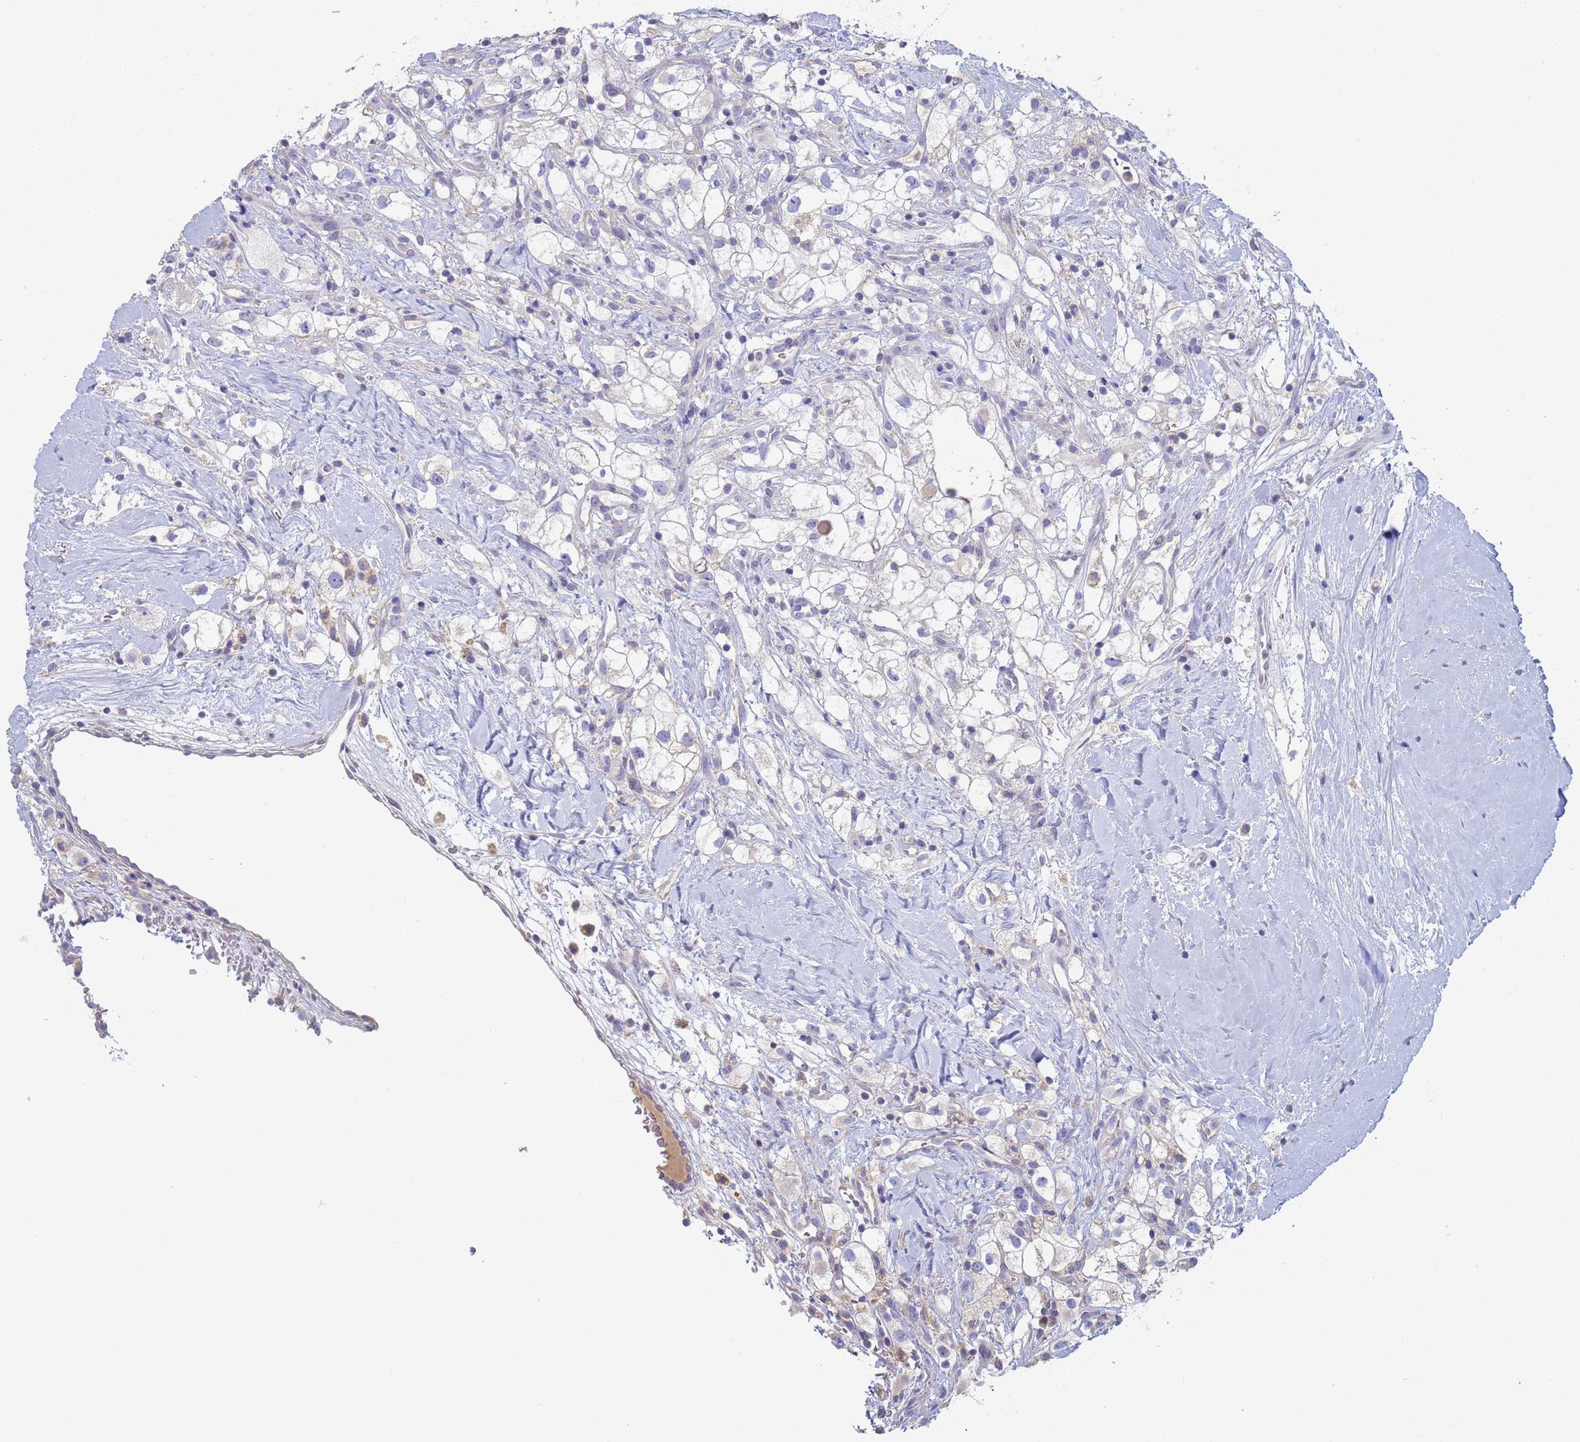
{"staining": {"intensity": "negative", "quantity": "none", "location": "none"}, "tissue": "renal cancer", "cell_type": "Tumor cells", "image_type": "cancer", "snomed": [{"axis": "morphology", "description": "Adenocarcinoma, NOS"}, {"axis": "topography", "description": "Kidney"}], "caption": "Immunohistochemistry micrograph of neoplastic tissue: human renal cancer (adenocarcinoma) stained with DAB (3,3'-diaminobenzidine) reveals no significant protein staining in tumor cells. (DAB (3,3'-diaminobenzidine) immunohistochemistry (IHC) visualized using brightfield microscopy, high magnification).", "gene": "CR1", "patient": {"sex": "male", "age": 59}}